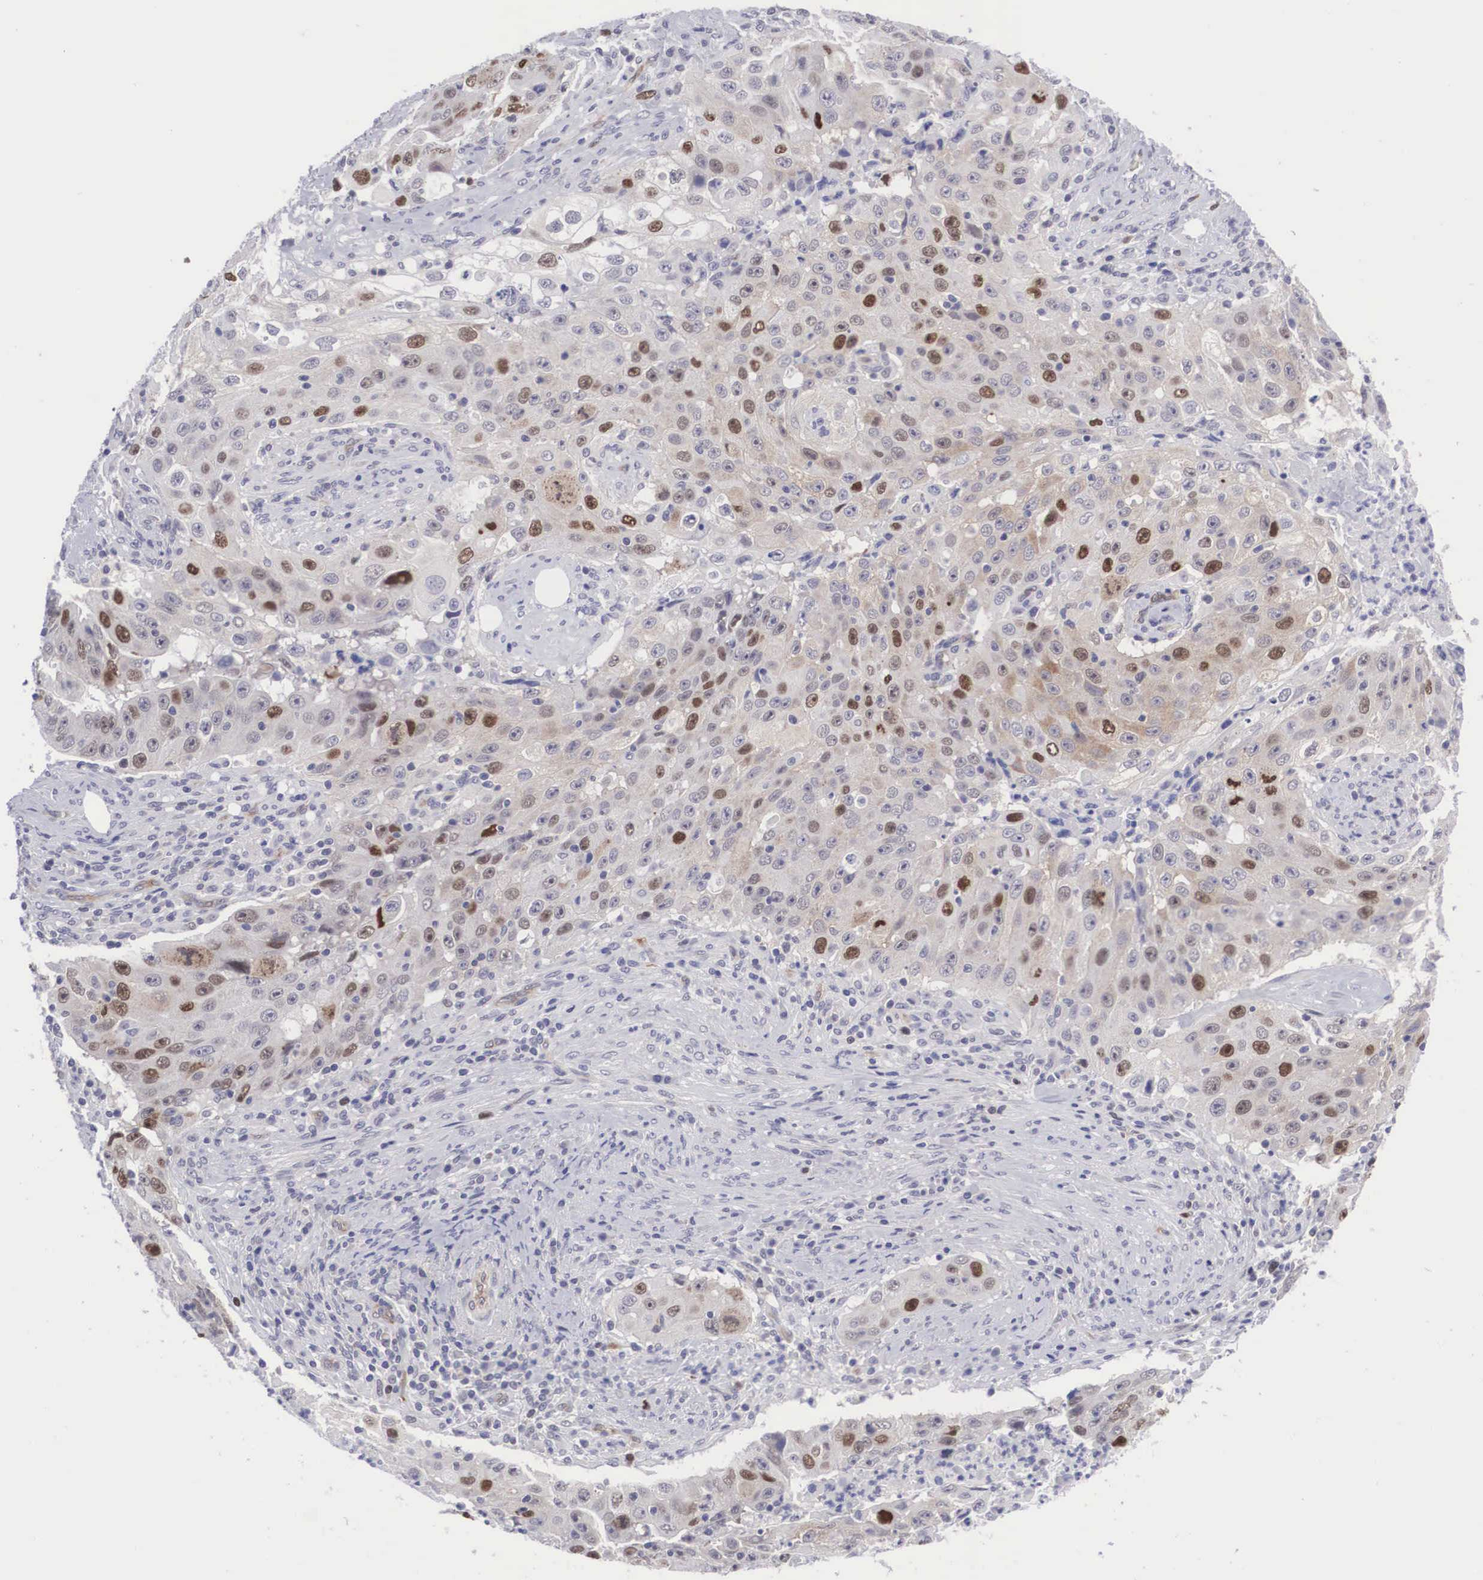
{"staining": {"intensity": "moderate", "quantity": "25%-75%", "location": "nuclear"}, "tissue": "lung cancer", "cell_type": "Tumor cells", "image_type": "cancer", "snomed": [{"axis": "morphology", "description": "Squamous cell carcinoma, NOS"}, {"axis": "topography", "description": "Lung"}], "caption": "Squamous cell carcinoma (lung) stained for a protein (brown) demonstrates moderate nuclear positive positivity in approximately 25%-75% of tumor cells.", "gene": "MAST4", "patient": {"sex": "male", "age": 64}}